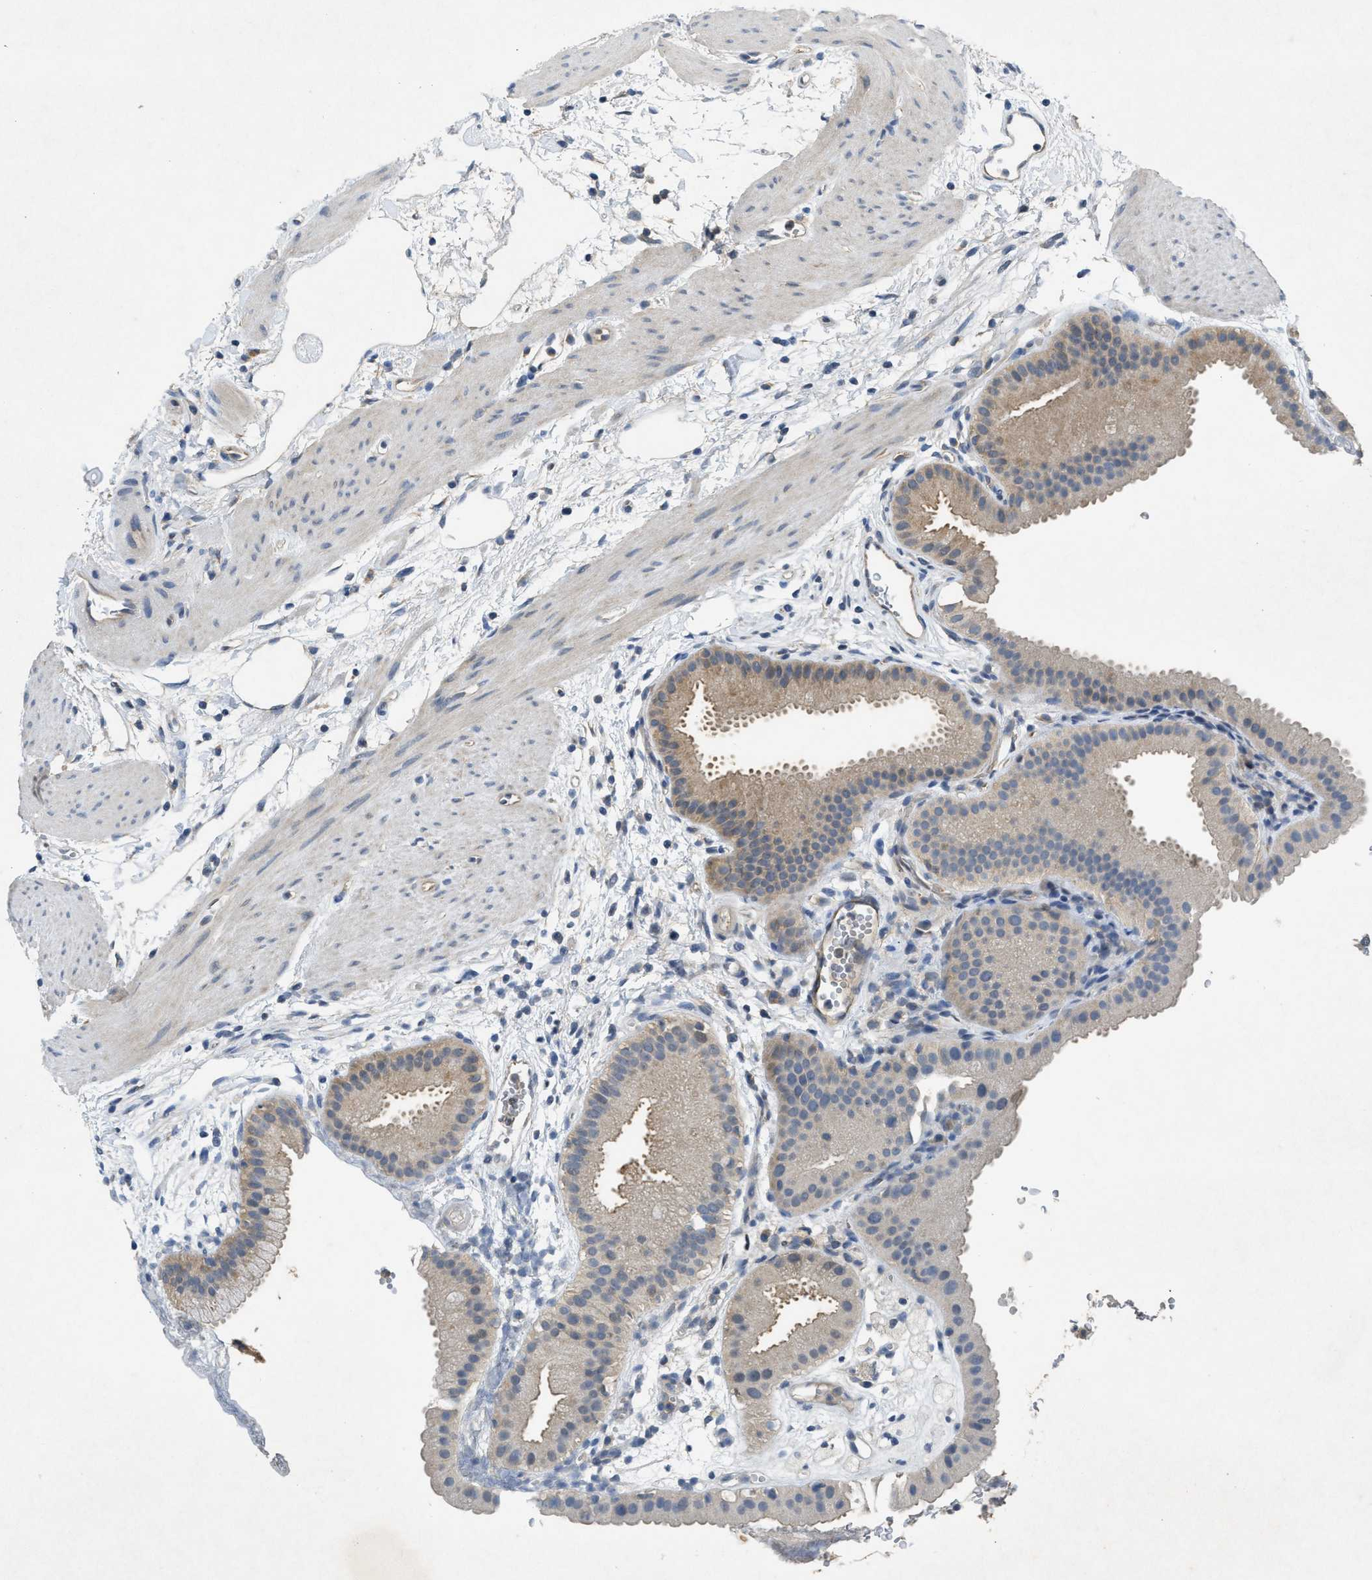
{"staining": {"intensity": "moderate", "quantity": "25%-75%", "location": "cytoplasmic/membranous"}, "tissue": "gallbladder", "cell_type": "Glandular cells", "image_type": "normal", "snomed": [{"axis": "morphology", "description": "Normal tissue, NOS"}, {"axis": "topography", "description": "Gallbladder"}], "caption": "Immunohistochemistry staining of benign gallbladder, which demonstrates medium levels of moderate cytoplasmic/membranous expression in about 25%-75% of glandular cells indicating moderate cytoplasmic/membranous protein positivity. The staining was performed using DAB (brown) for protein detection and nuclei were counterstained in hematoxylin (blue).", "gene": "PPP3CA", "patient": {"sex": "female", "age": 64}}